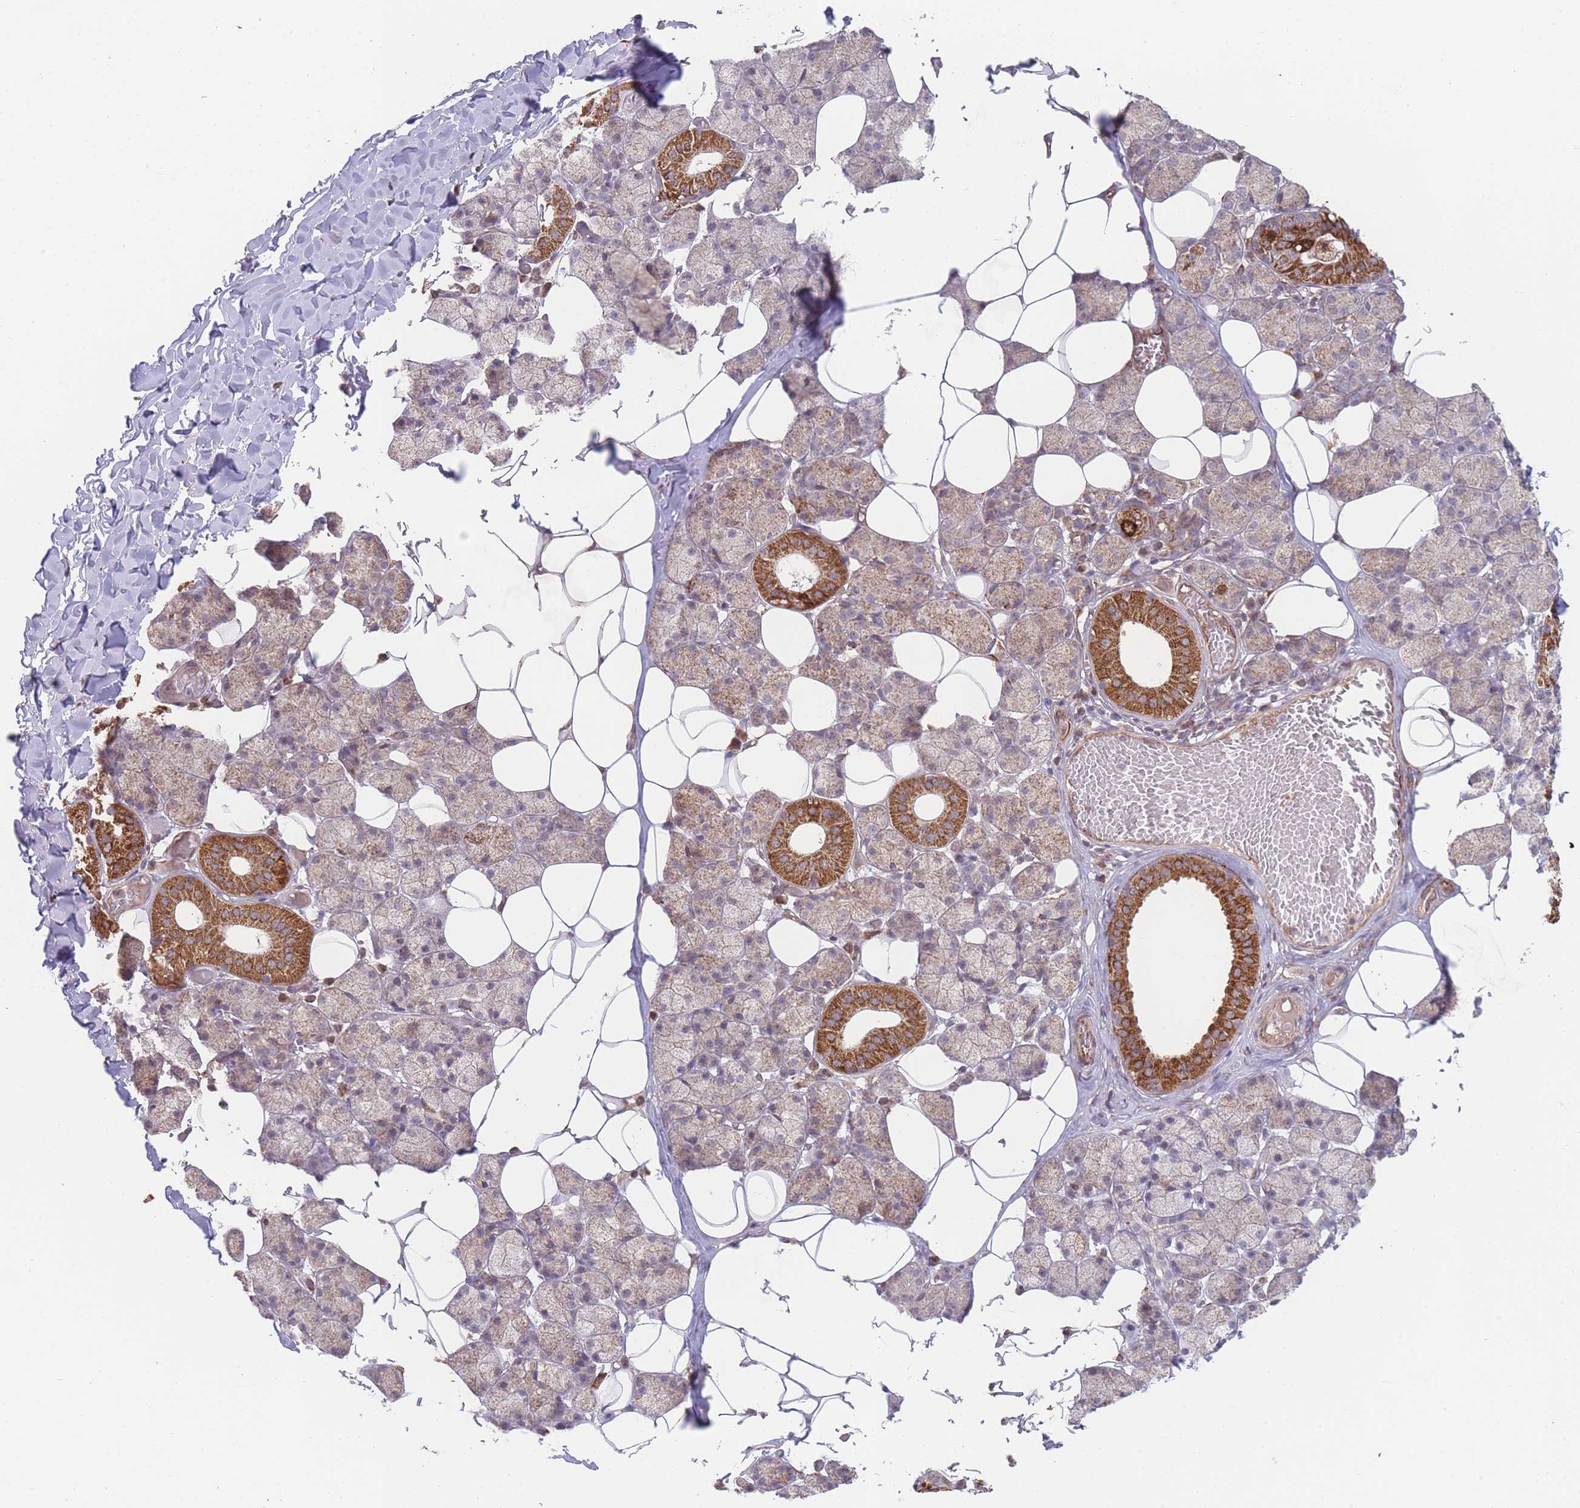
{"staining": {"intensity": "strong", "quantity": "25%-75%", "location": "cytoplasmic/membranous"}, "tissue": "salivary gland", "cell_type": "Glandular cells", "image_type": "normal", "snomed": [{"axis": "morphology", "description": "Normal tissue, NOS"}, {"axis": "topography", "description": "Salivary gland"}], "caption": "The histopathology image displays immunohistochemical staining of benign salivary gland. There is strong cytoplasmic/membranous staining is seen in about 25%-75% of glandular cells.", "gene": "PXMP4", "patient": {"sex": "female", "age": 33}}